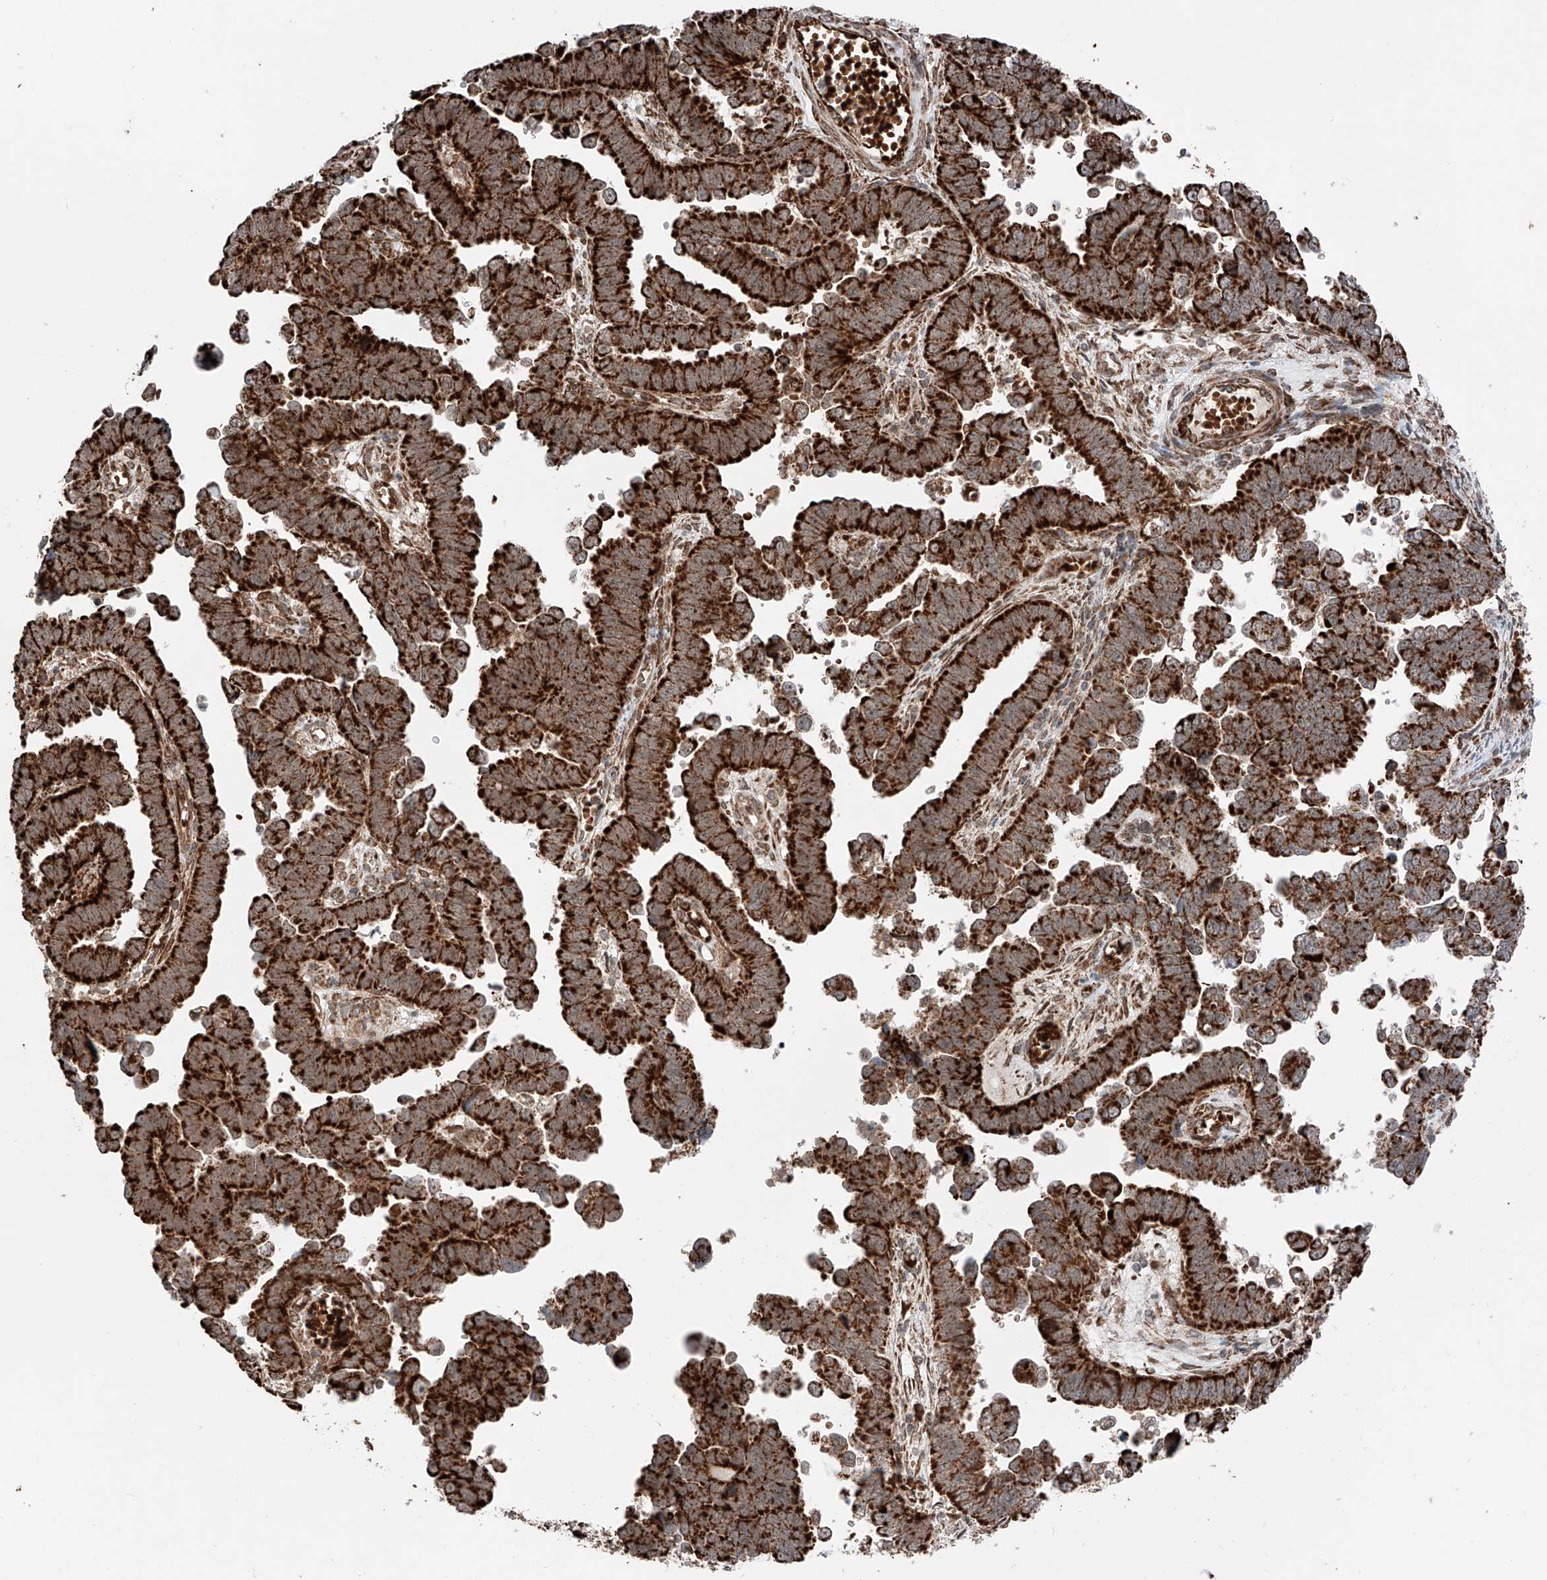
{"staining": {"intensity": "strong", "quantity": ">75%", "location": "cytoplasmic/membranous"}, "tissue": "endometrial cancer", "cell_type": "Tumor cells", "image_type": "cancer", "snomed": [{"axis": "morphology", "description": "Adenocarcinoma, NOS"}, {"axis": "topography", "description": "Endometrium"}], "caption": "Immunohistochemistry (IHC) staining of endometrial cancer, which exhibits high levels of strong cytoplasmic/membranous positivity in approximately >75% of tumor cells indicating strong cytoplasmic/membranous protein expression. The staining was performed using DAB (brown) for protein detection and nuclei were counterstained in hematoxylin (blue).", "gene": "ZSCAN29", "patient": {"sex": "female", "age": 75}}